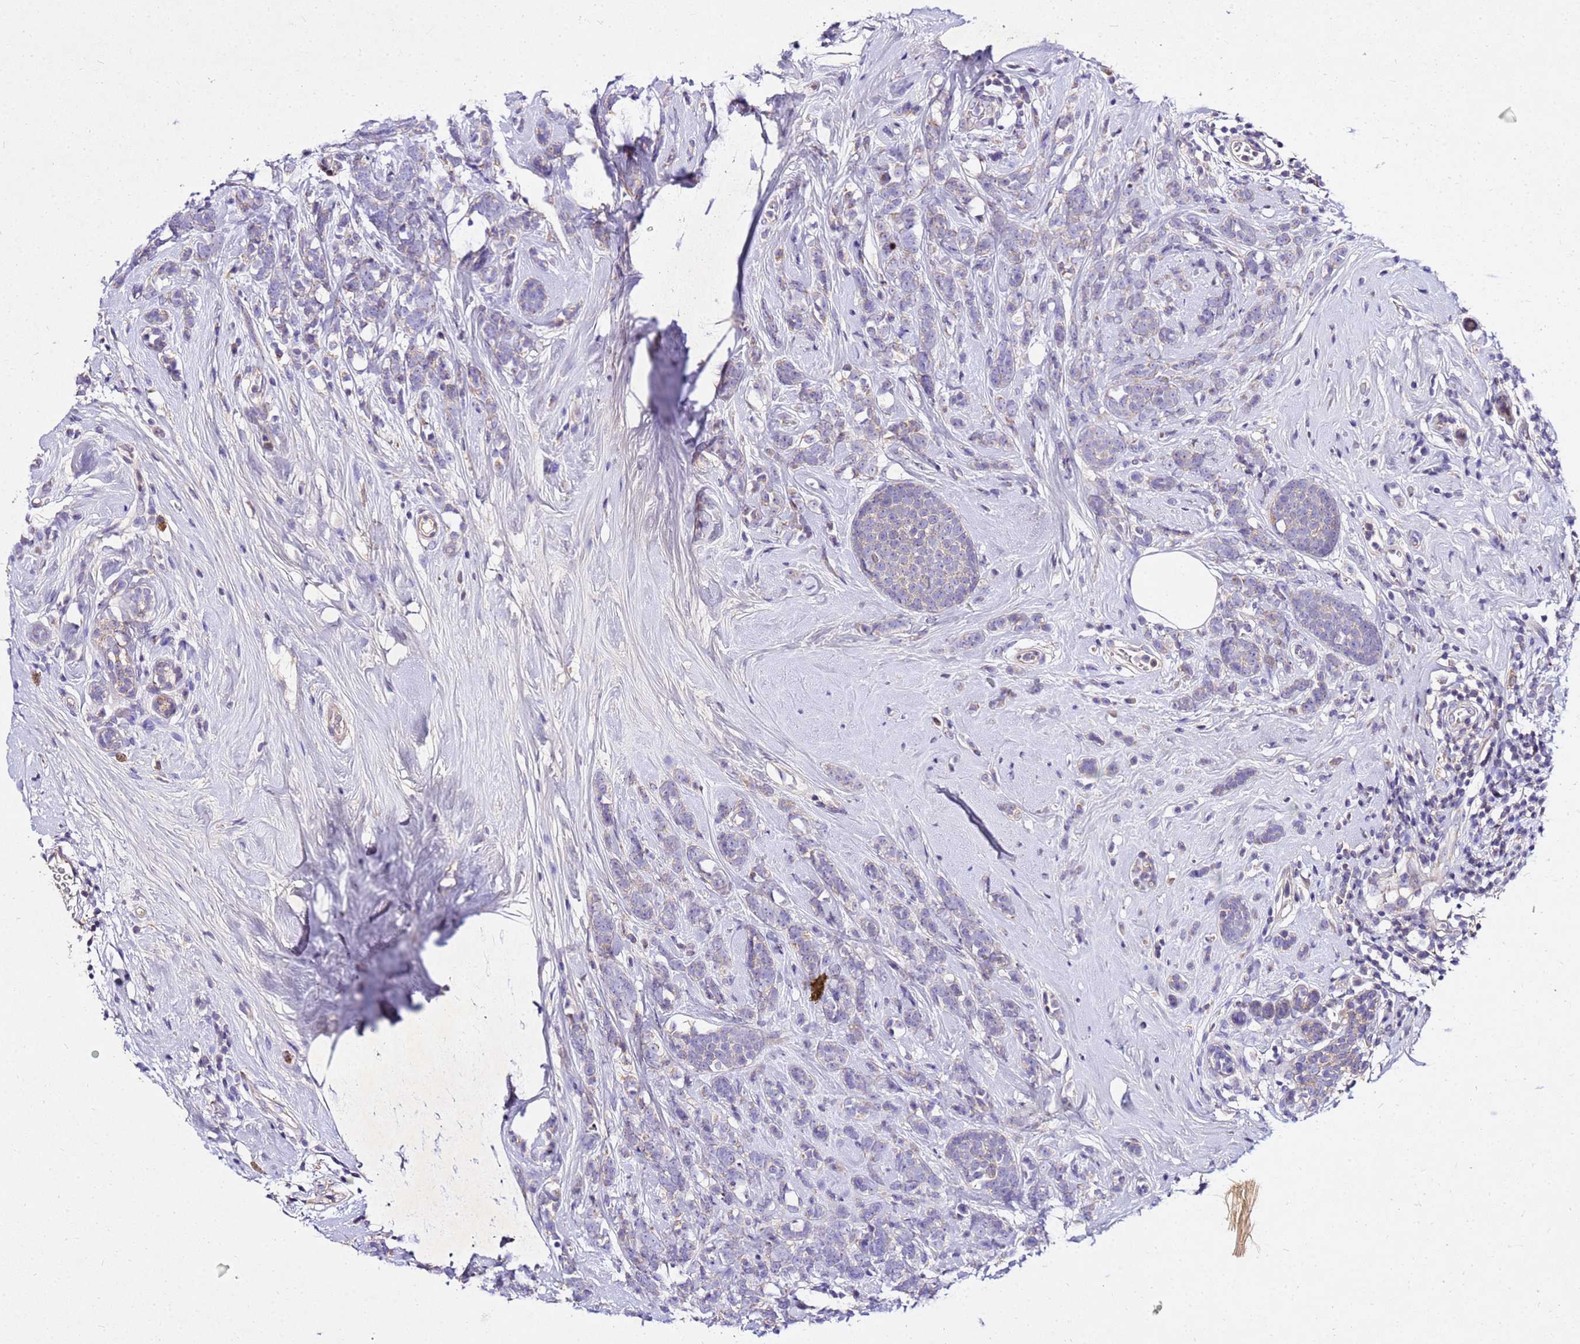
{"staining": {"intensity": "negative", "quantity": "none", "location": "none"}, "tissue": "breast cancer", "cell_type": "Tumor cells", "image_type": "cancer", "snomed": [{"axis": "morphology", "description": "Duct carcinoma"}, {"axis": "topography", "description": "Breast"}], "caption": "Tumor cells show no significant staining in breast intraductal carcinoma.", "gene": "COX14", "patient": {"sex": "female", "age": 75}}